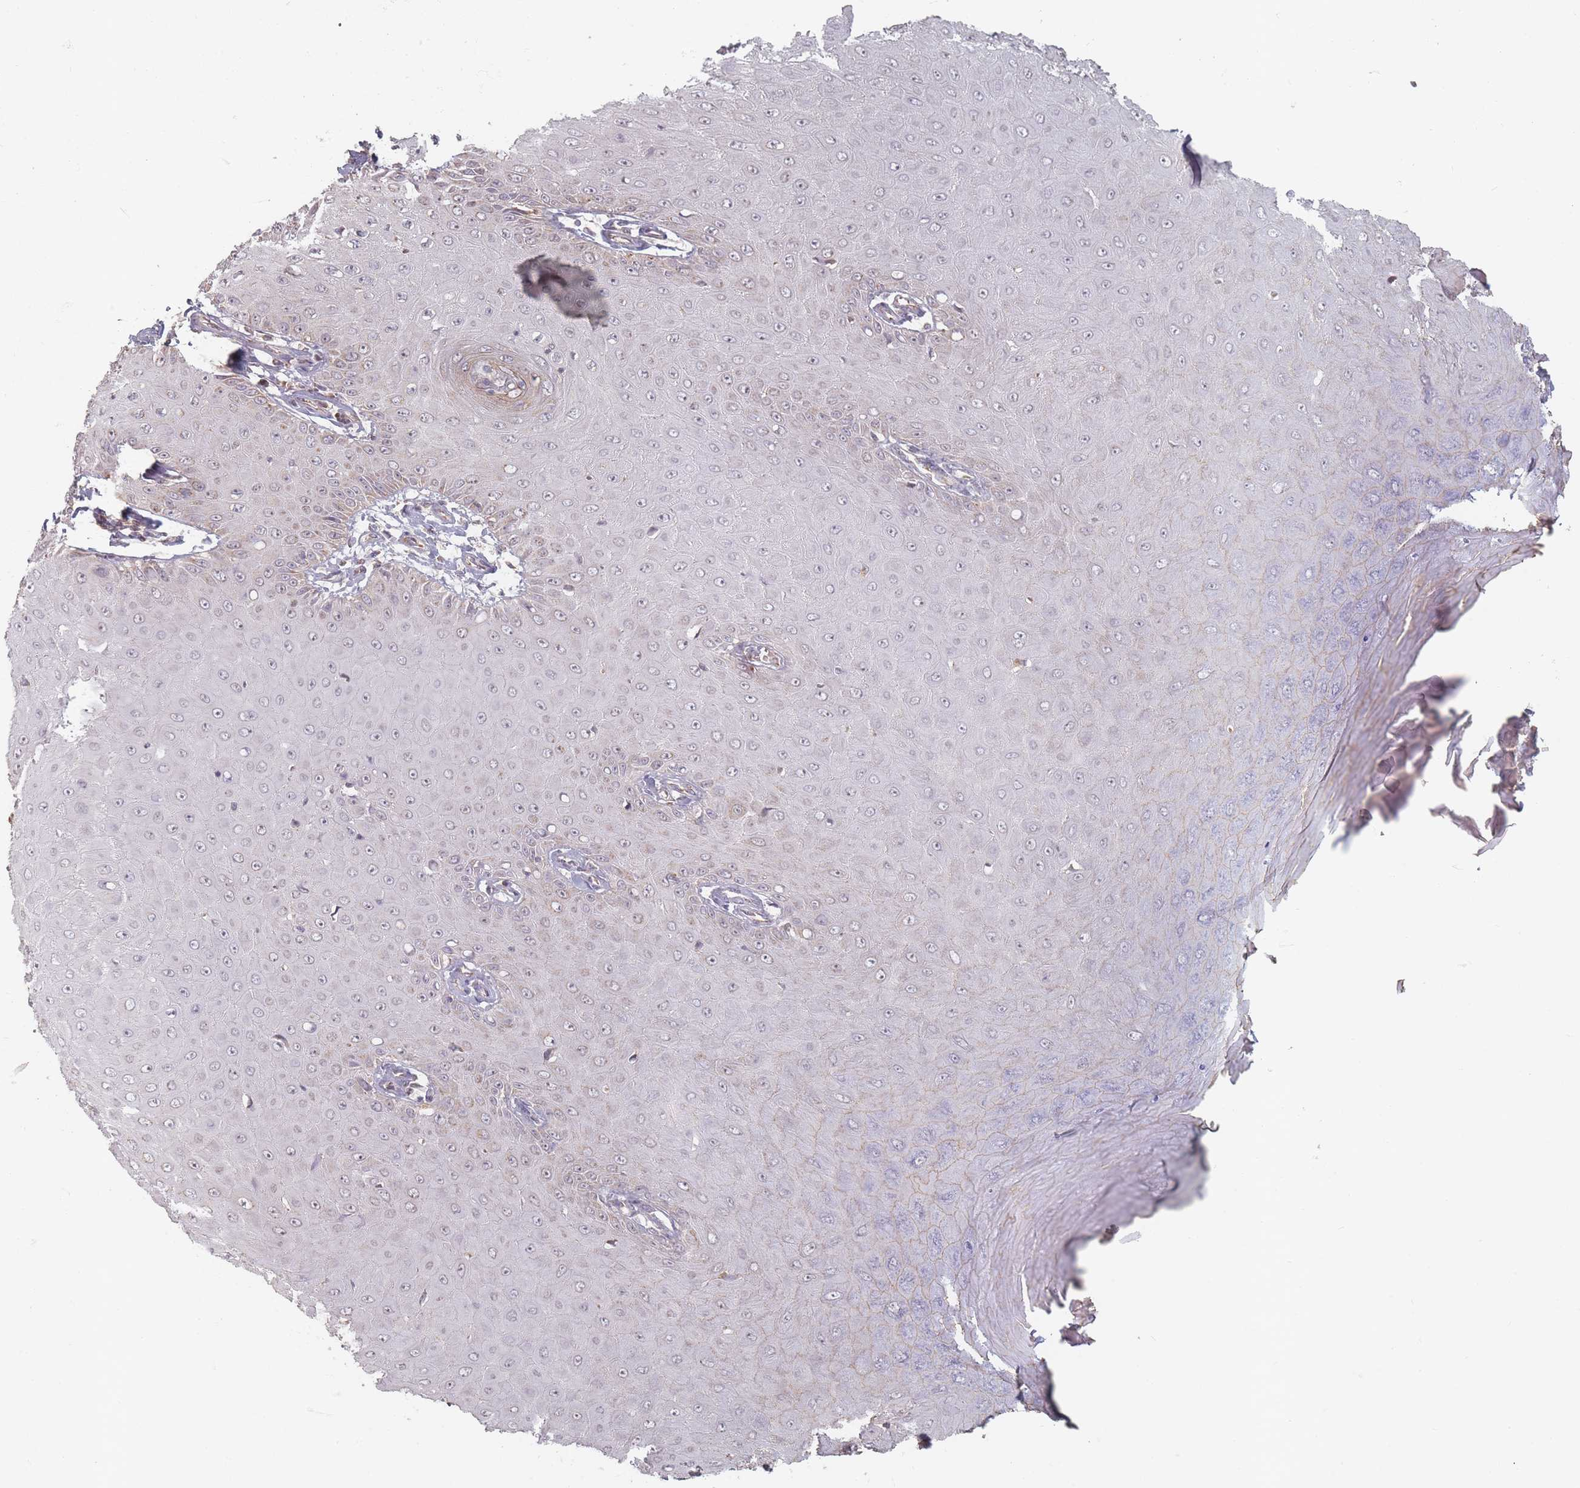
{"staining": {"intensity": "negative", "quantity": "none", "location": "none"}, "tissue": "skin cancer", "cell_type": "Tumor cells", "image_type": "cancer", "snomed": [{"axis": "morphology", "description": "Squamous cell carcinoma, NOS"}, {"axis": "topography", "description": "Skin"}], "caption": "A high-resolution histopathology image shows immunohistochemistry staining of skin cancer, which shows no significant expression in tumor cells.", "gene": "OR2M4", "patient": {"sex": "male", "age": 70}}